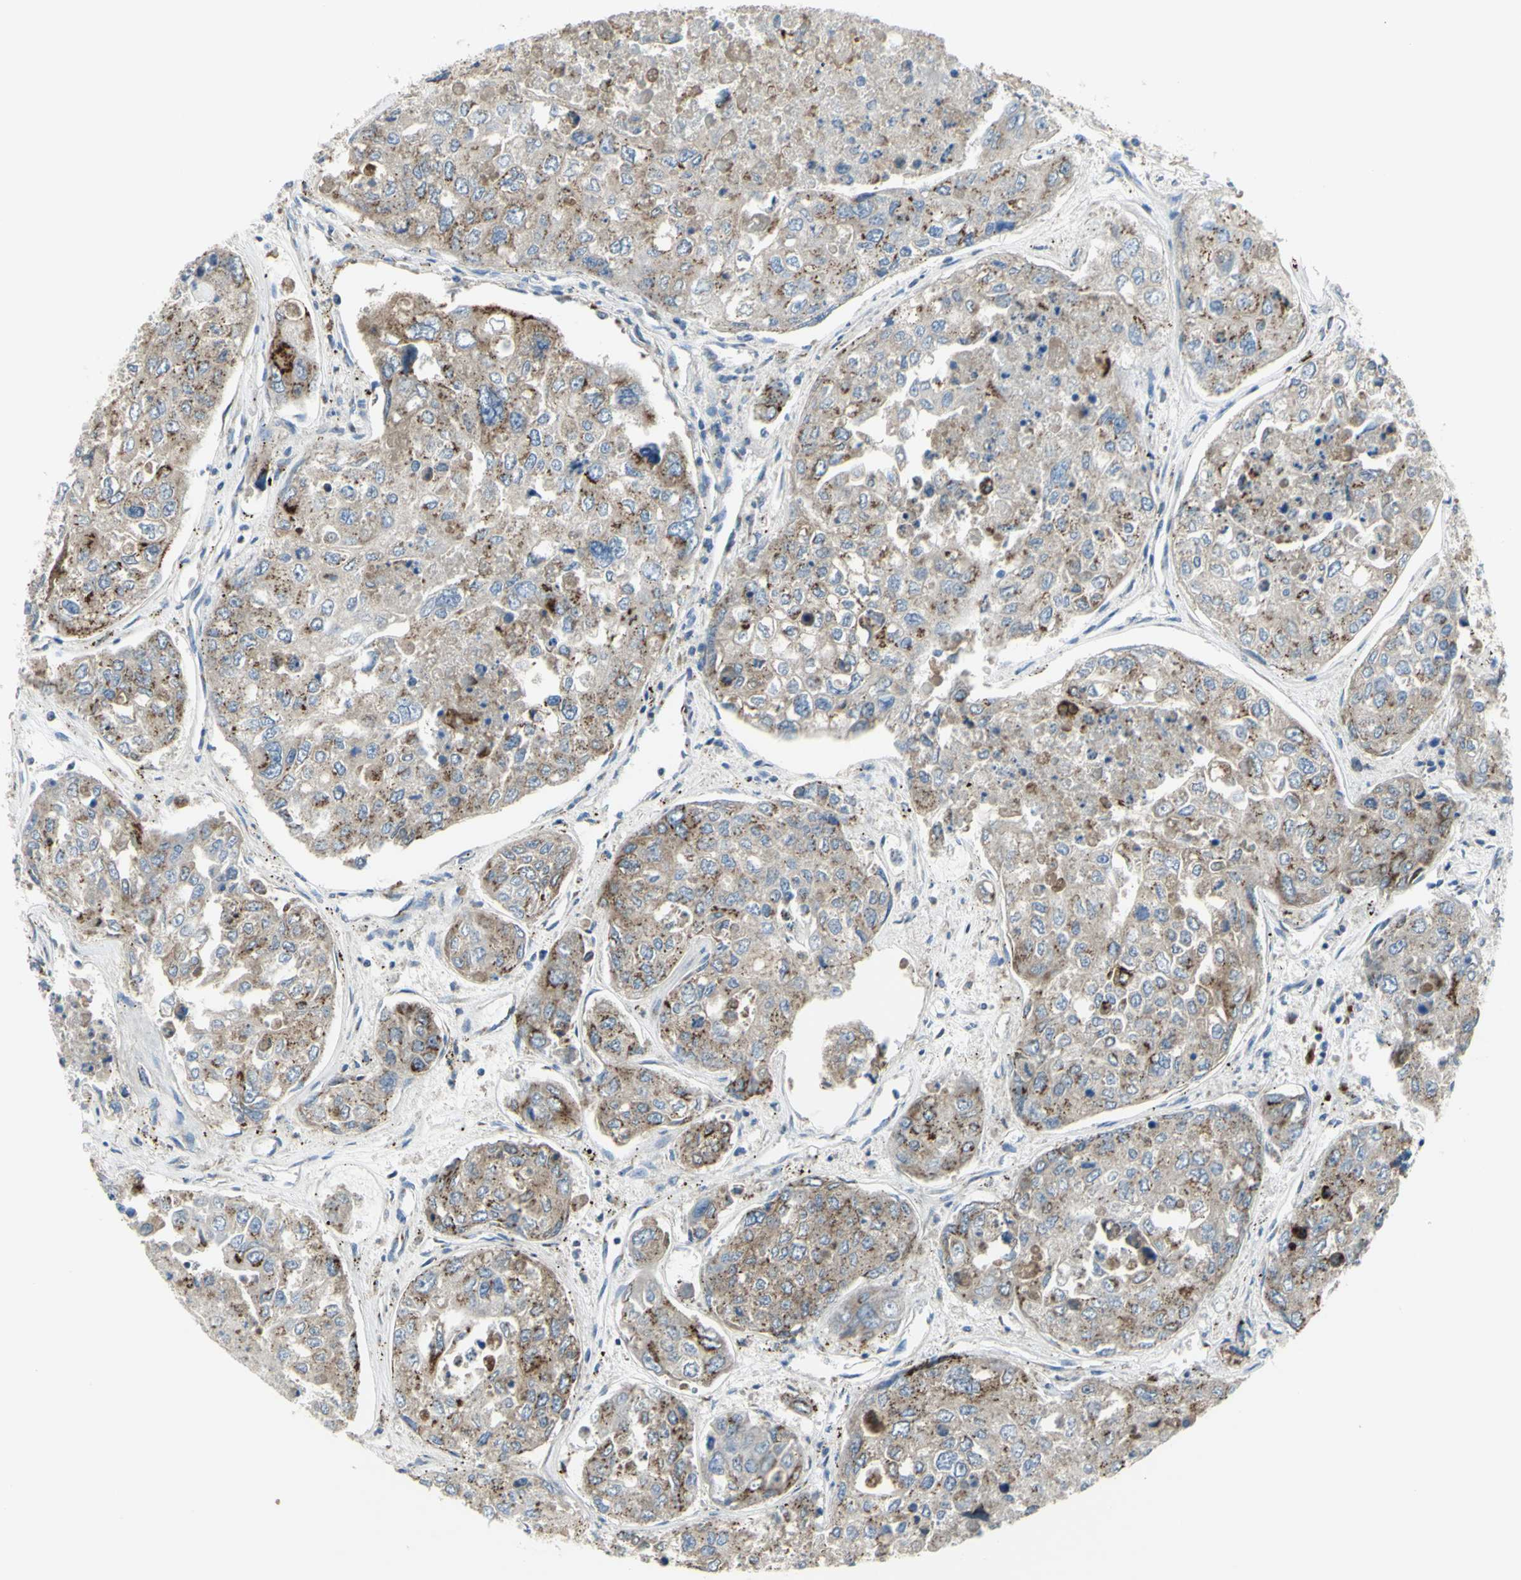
{"staining": {"intensity": "moderate", "quantity": ">75%", "location": "cytoplasmic/membranous"}, "tissue": "urothelial cancer", "cell_type": "Tumor cells", "image_type": "cancer", "snomed": [{"axis": "morphology", "description": "Urothelial carcinoma, High grade"}, {"axis": "topography", "description": "Lymph node"}, {"axis": "topography", "description": "Urinary bladder"}], "caption": "Urothelial cancer tissue exhibits moderate cytoplasmic/membranous expression in about >75% of tumor cells Using DAB (3,3'-diaminobenzidine) (brown) and hematoxylin (blue) stains, captured at high magnification using brightfield microscopy.", "gene": "B4GALT3", "patient": {"sex": "male", "age": 51}}